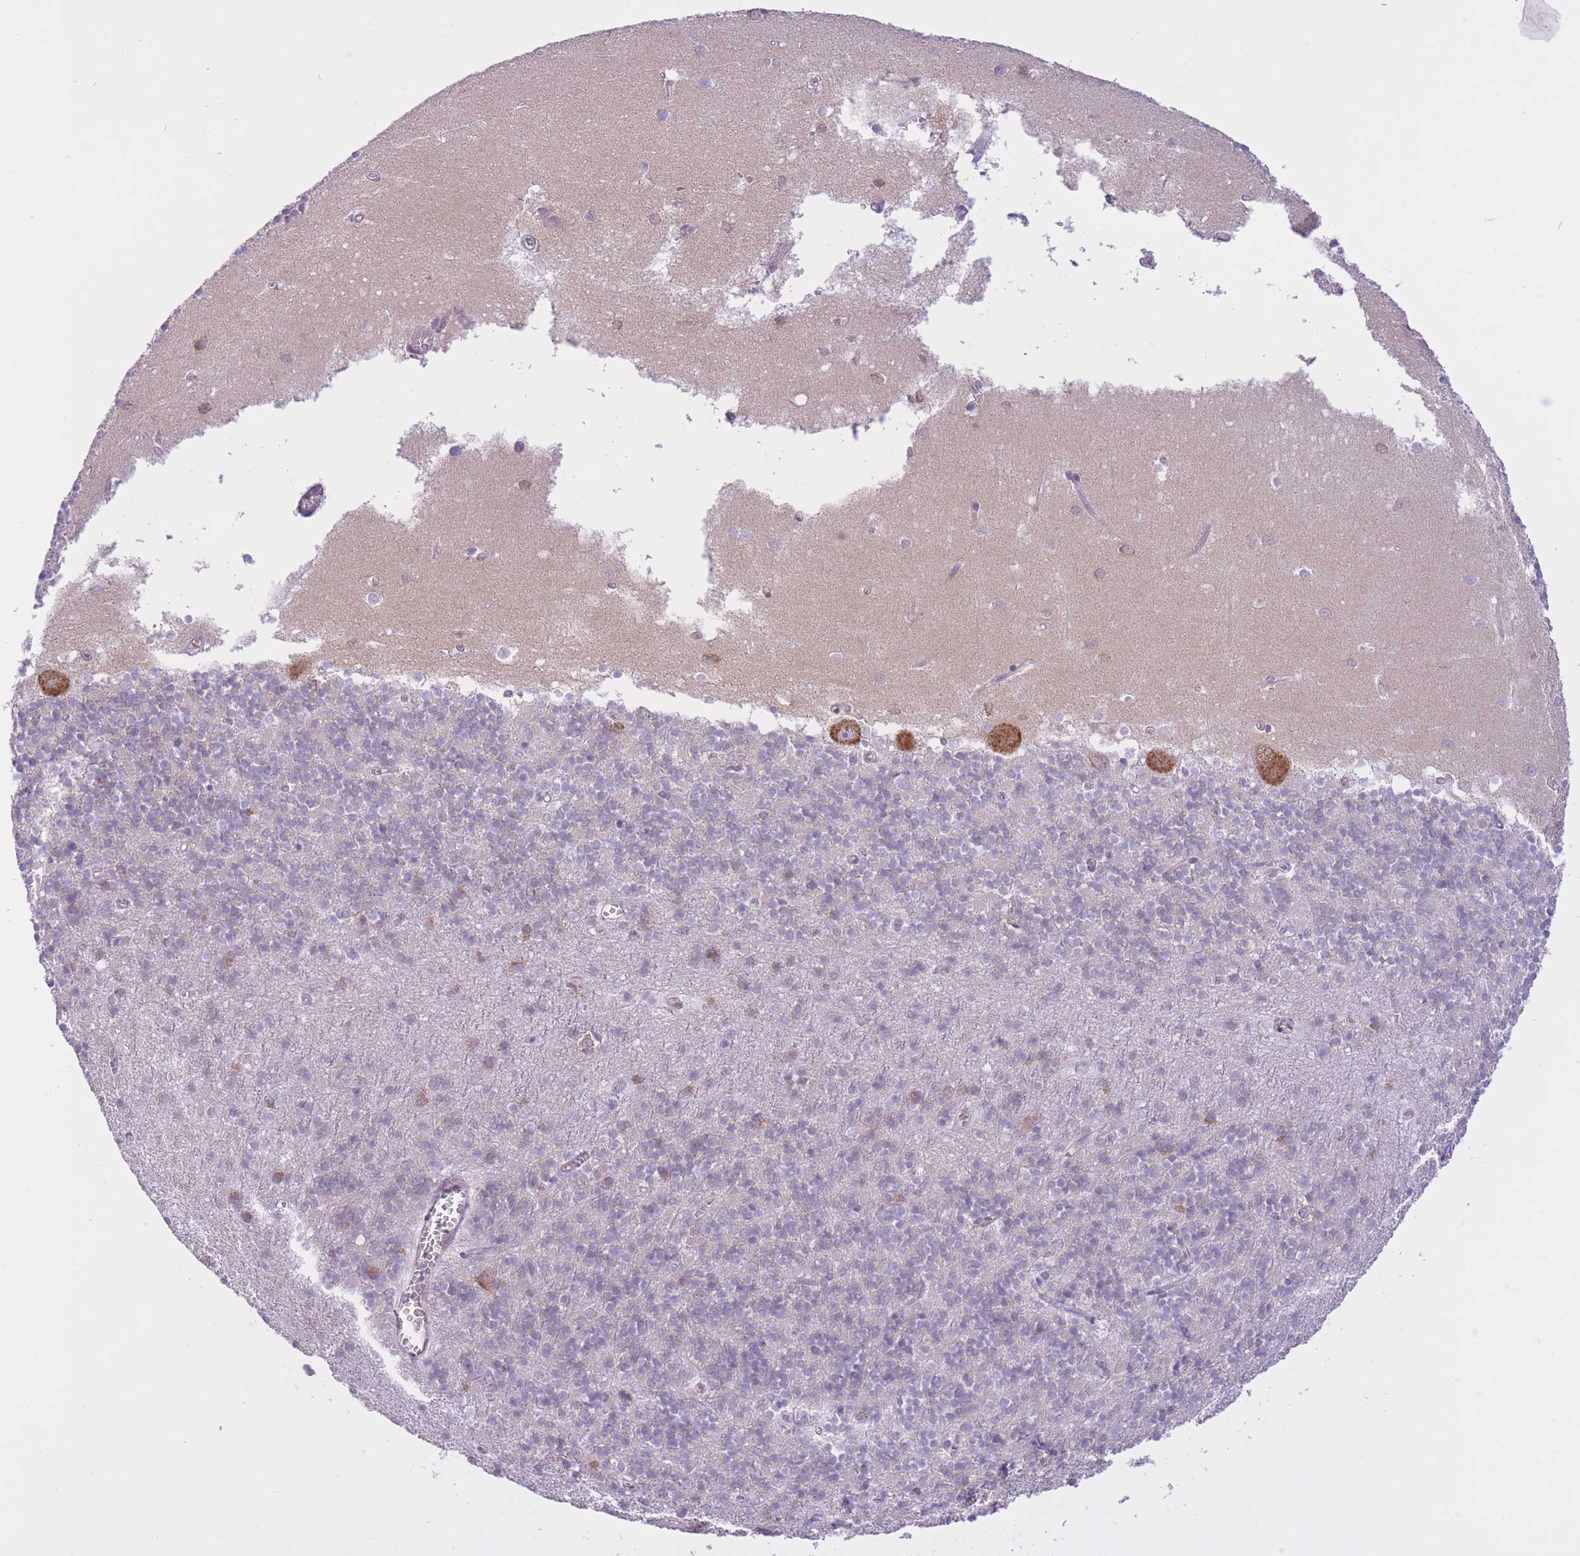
{"staining": {"intensity": "weak", "quantity": "<25%", "location": "cytoplasmic/membranous"}, "tissue": "cerebellum", "cell_type": "Cells in granular layer", "image_type": "normal", "snomed": [{"axis": "morphology", "description": "Normal tissue, NOS"}, {"axis": "topography", "description": "Cerebellum"}], "caption": "This is an immunohistochemistry (IHC) image of normal human cerebellum. There is no positivity in cells in granular layer.", "gene": "ZNF501", "patient": {"sex": "male", "age": 54}}